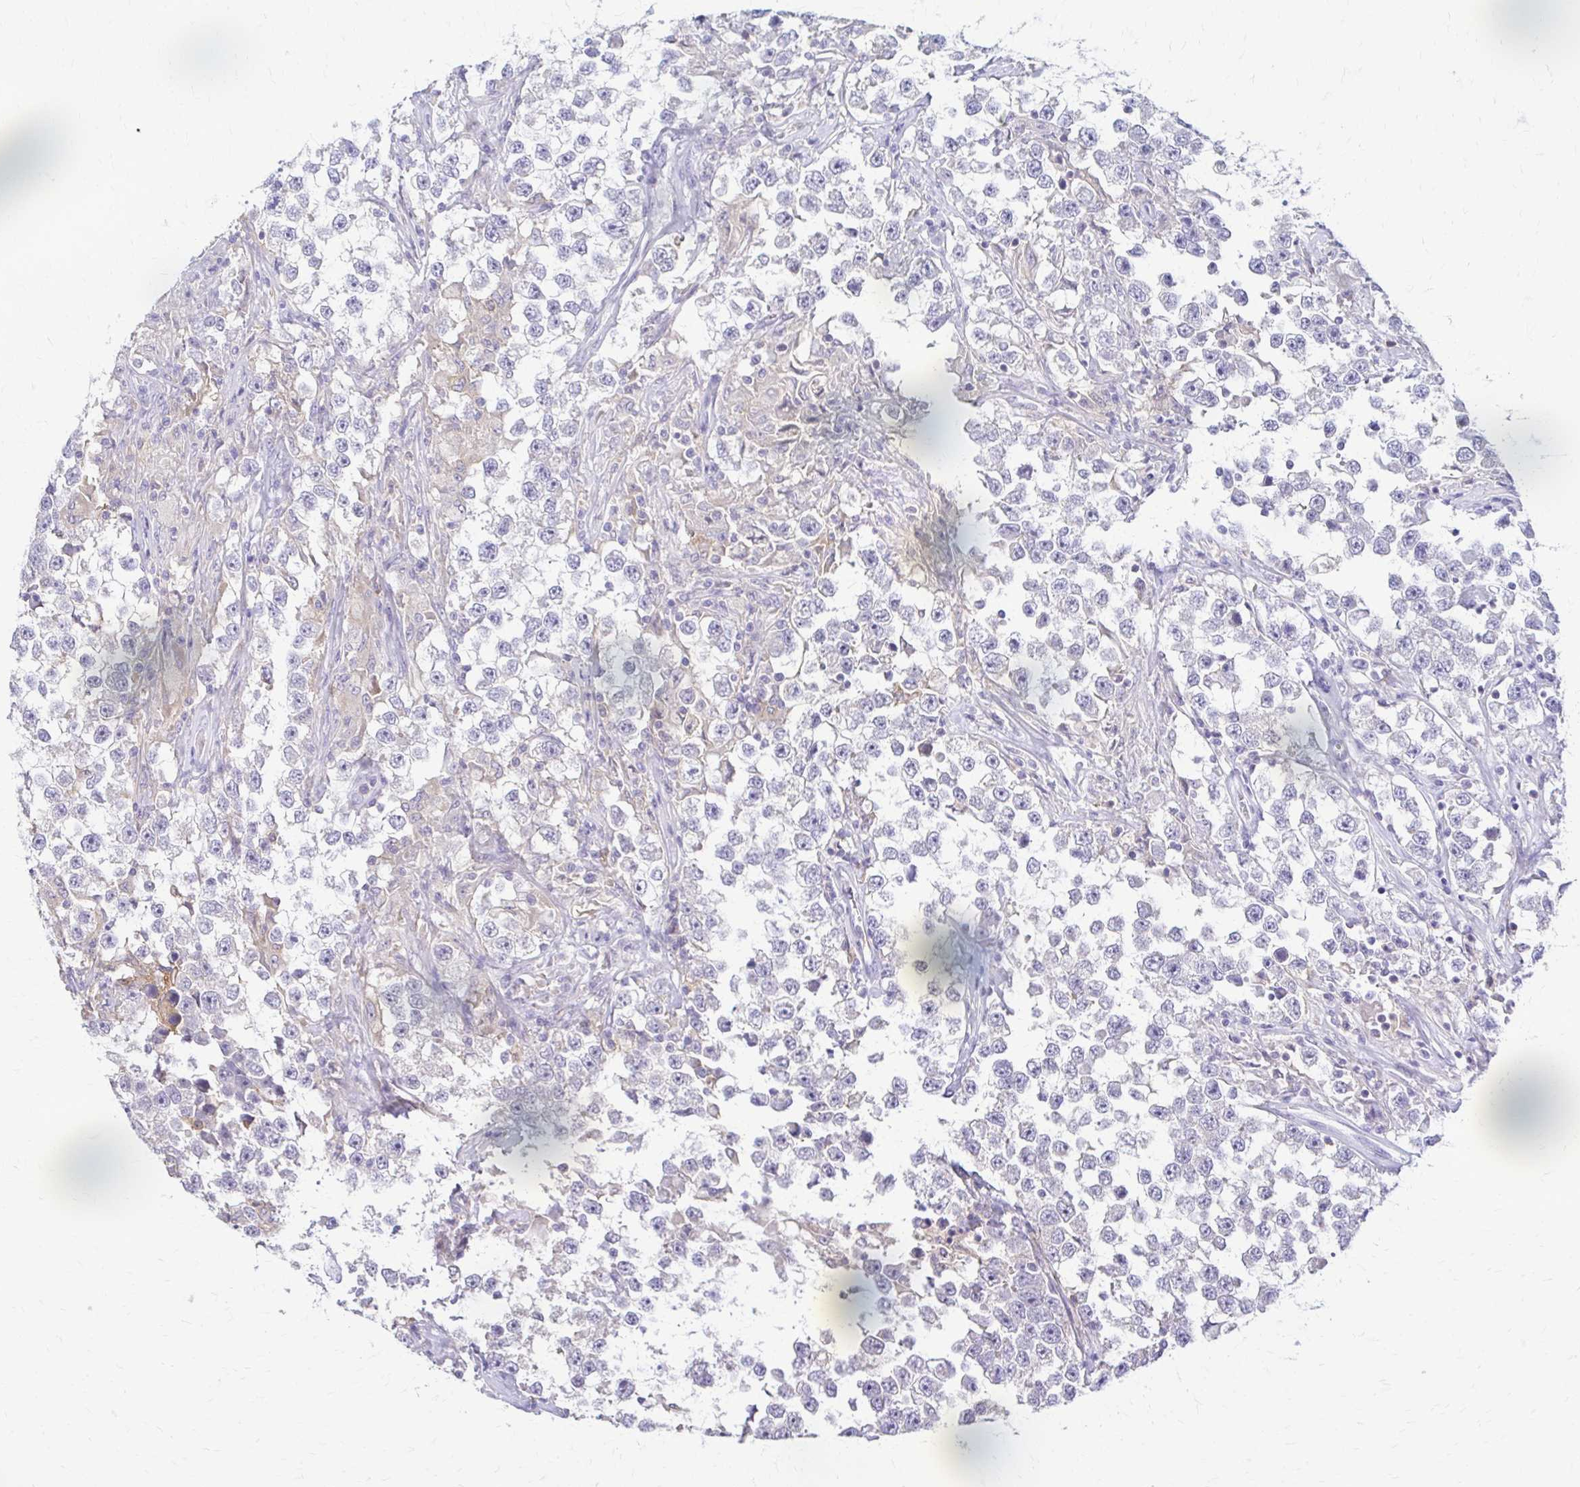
{"staining": {"intensity": "negative", "quantity": "none", "location": "none"}, "tissue": "testis cancer", "cell_type": "Tumor cells", "image_type": "cancer", "snomed": [{"axis": "morphology", "description": "Seminoma, NOS"}, {"axis": "topography", "description": "Testis"}], "caption": "An IHC micrograph of testis seminoma is shown. There is no staining in tumor cells of testis seminoma. (Stains: DAB IHC with hematoxylin counter stain, Microscopy: brightfield microscopy at high magnification).", "gene": "PIK3AP1", "patient": {"sex": "male", "age": 46}}